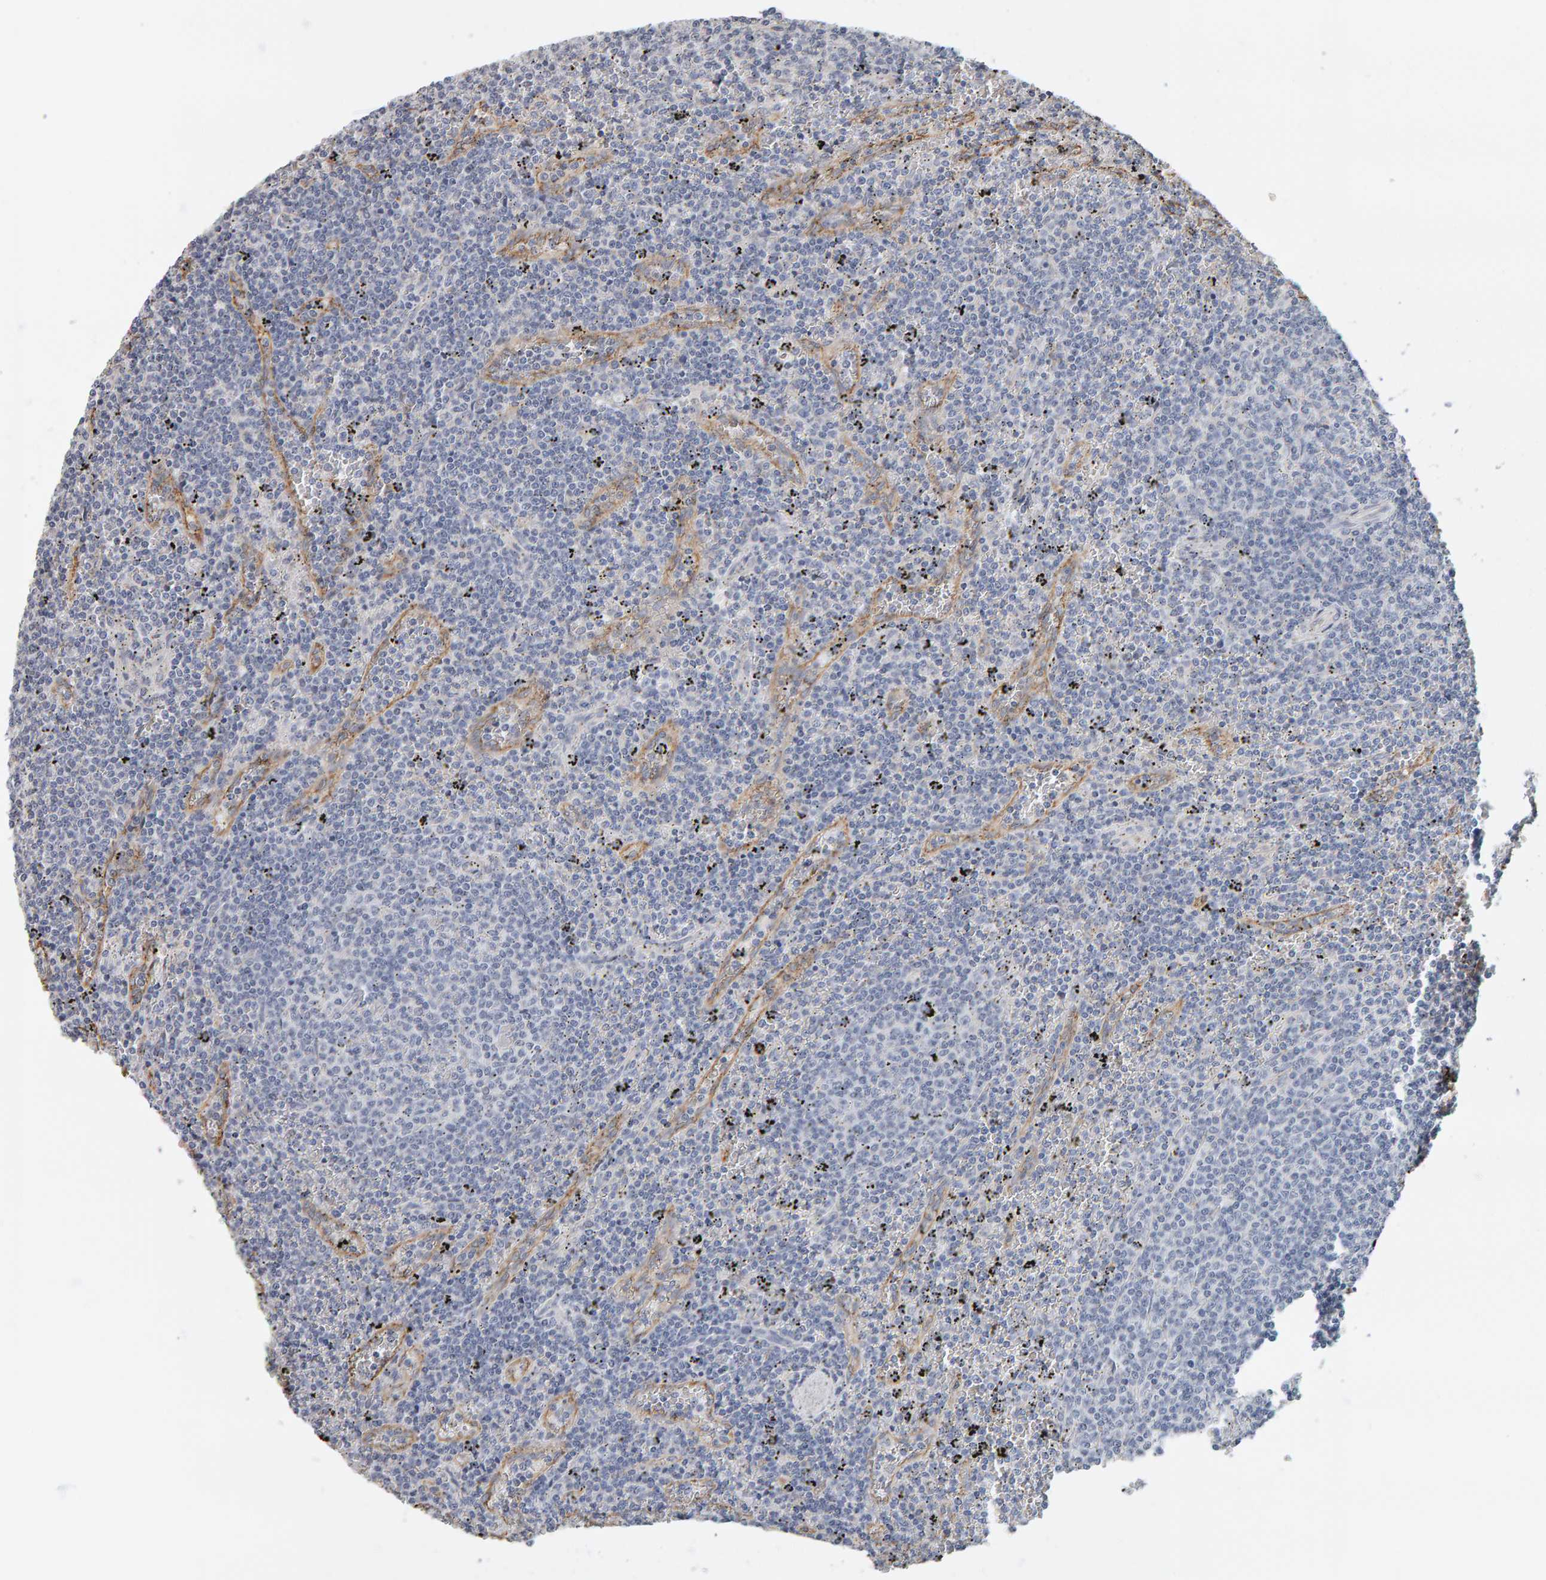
{"staining": {"intensity": "negative", "quantity": "none", "location": "none"}, "tissue": "lymphoma", "cell_type": "Tumor cells", "image_type": "cancer", "snomed": [{"axis": "morphology", "description": "Malignant lymphoma, non-Hodgkin's type, Low grade"}, {"axis": "topography", "description": "Spleen"}], "caption": "The IHC micrograph has no significant staining in tumor cells of lymphoma tissue.", "gene": "ADHFE1", "patient": {"sex": "female", "age": 50}}